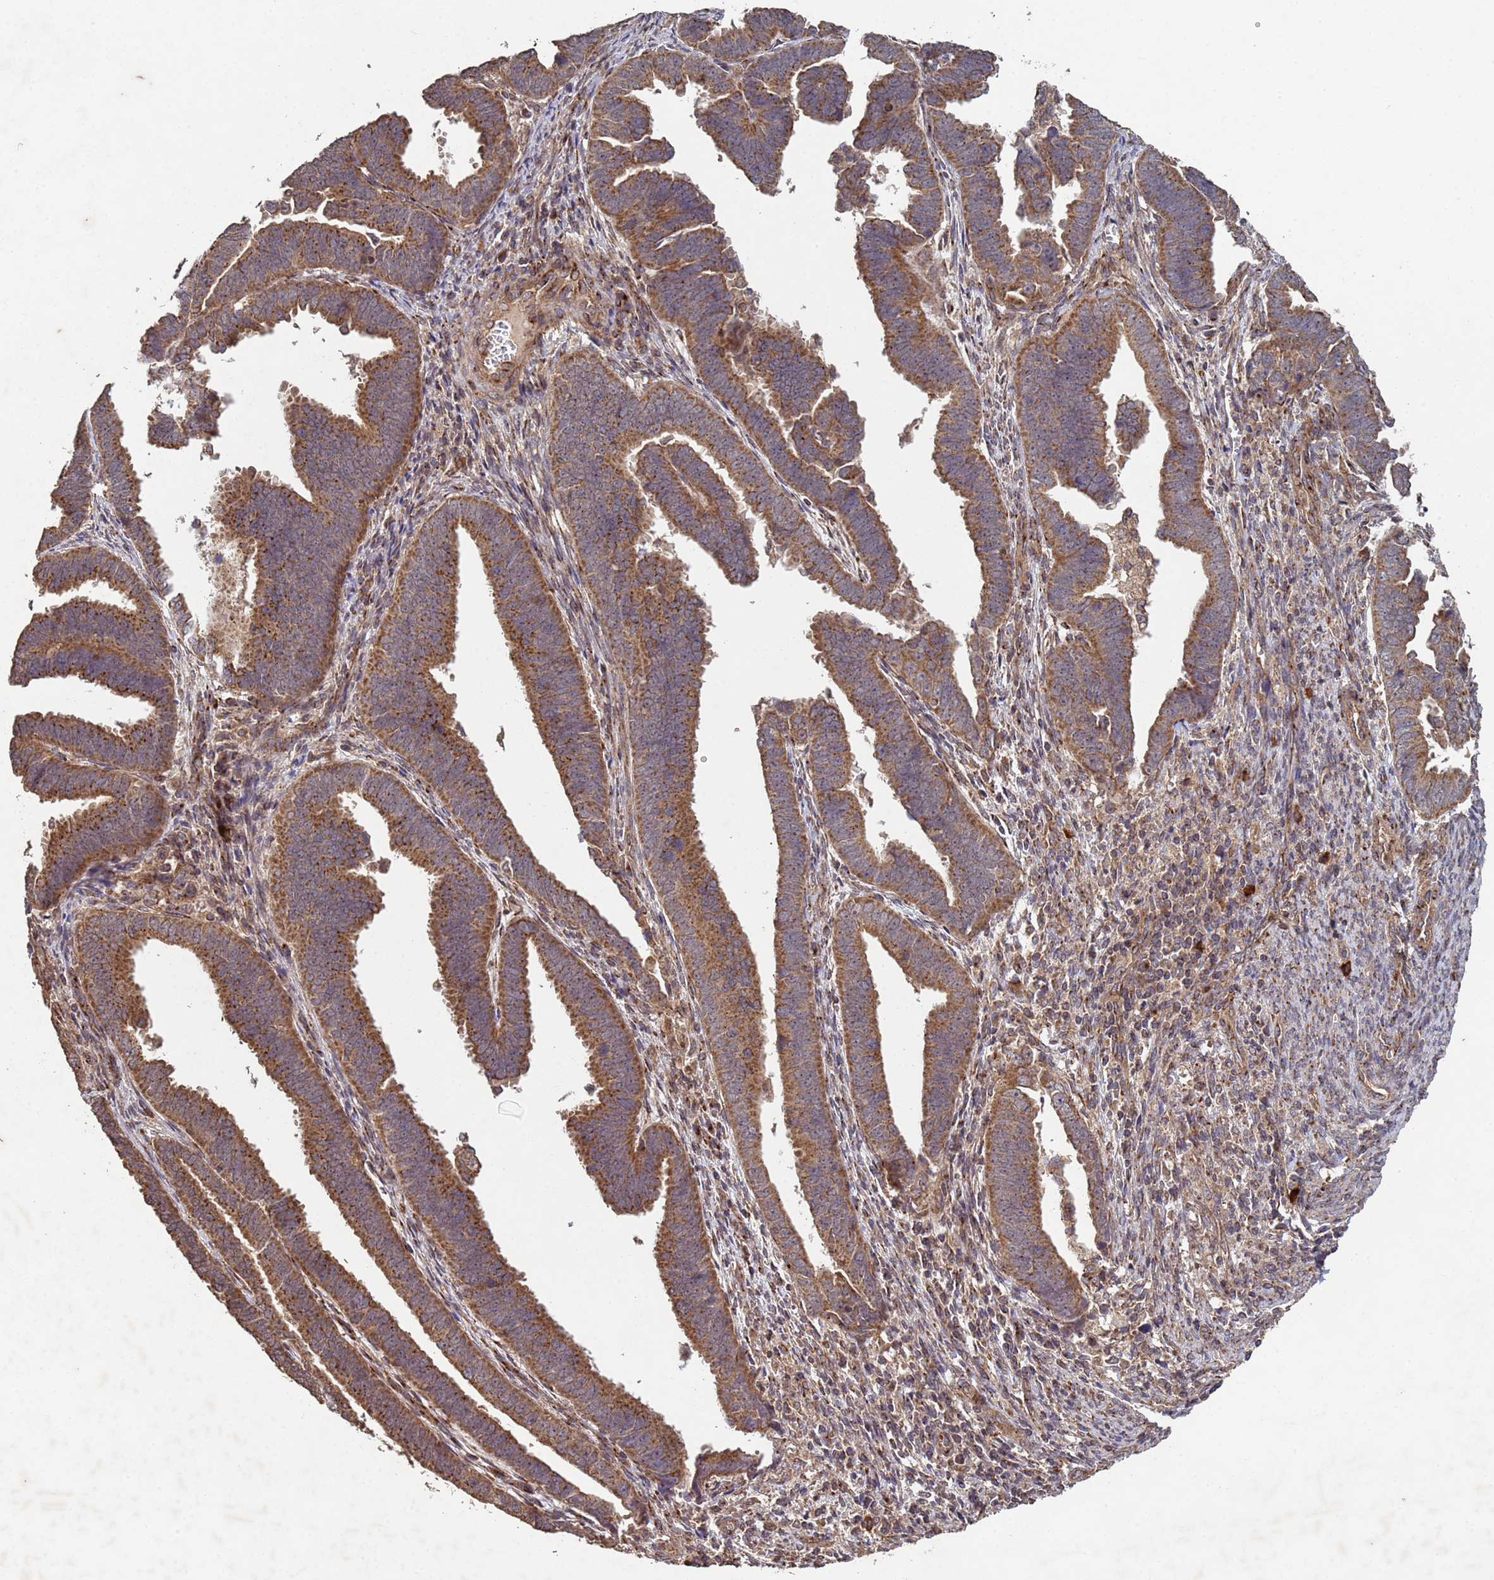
{"staining": {"intensity": "moderate", "quantity": ">75%", "location": "cytoplasmic/membranous"}, "tissue": "endometrial cancer", "cell_type": "Tumor cells", "image_type": "cancer", "snomed": [{"axis": "morphology", "description": "Adenocarcinoma, NOS"}, {"axis": "topography", "description": "Endometrium"}], "caption": "Endometrial adenocarcinoma stained with DAB (3,3'-diaminobenzidine) immunohistochemistry (IHC) reveals medium levels of moderate cytoplasmic/membranous expression in approximately >75% of tumor cells. (DAB IHC with brightfield microscopy, high magnification).", "gene": "FASTKD1", "patient": {"sex": "female", "age": 75}}